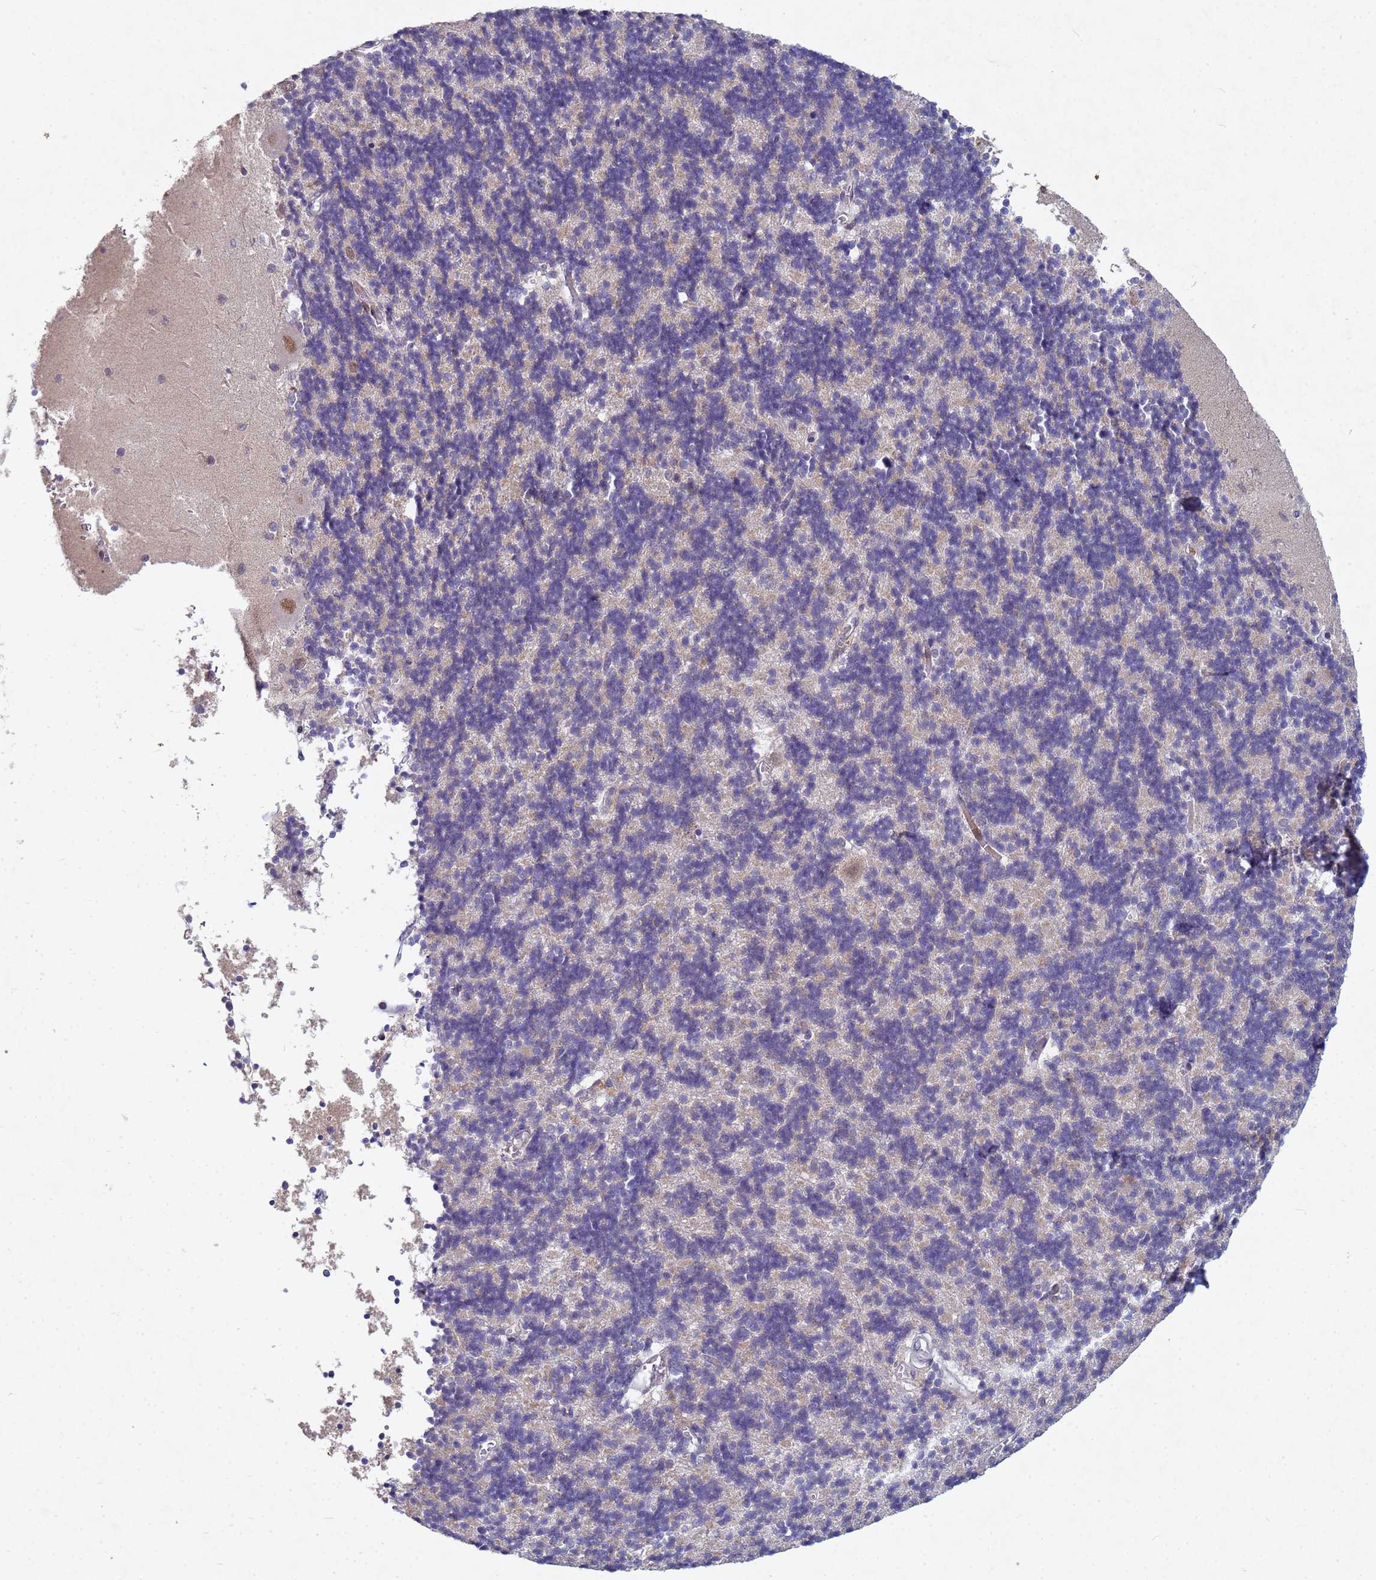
{"staining": {"intensity": "negative", "quantity": "none", "location": "none"}, "tissue": "cerebellum", "cell_type": "Cells in granular layer", "image_type": "normal", "snomed": [{"axis": "morphology", "description": "Normal tissue, NOS"}, {"axis": "topography", "description": "Cerebellum"}], "caption": "A high-resolution micrograph shows immunohistochemistry staining of normal cerebellum, which shows no significant staining in cells in granular layer.", "gene": "TNPO2", "patient": {"sex": "male", "age": 37}}